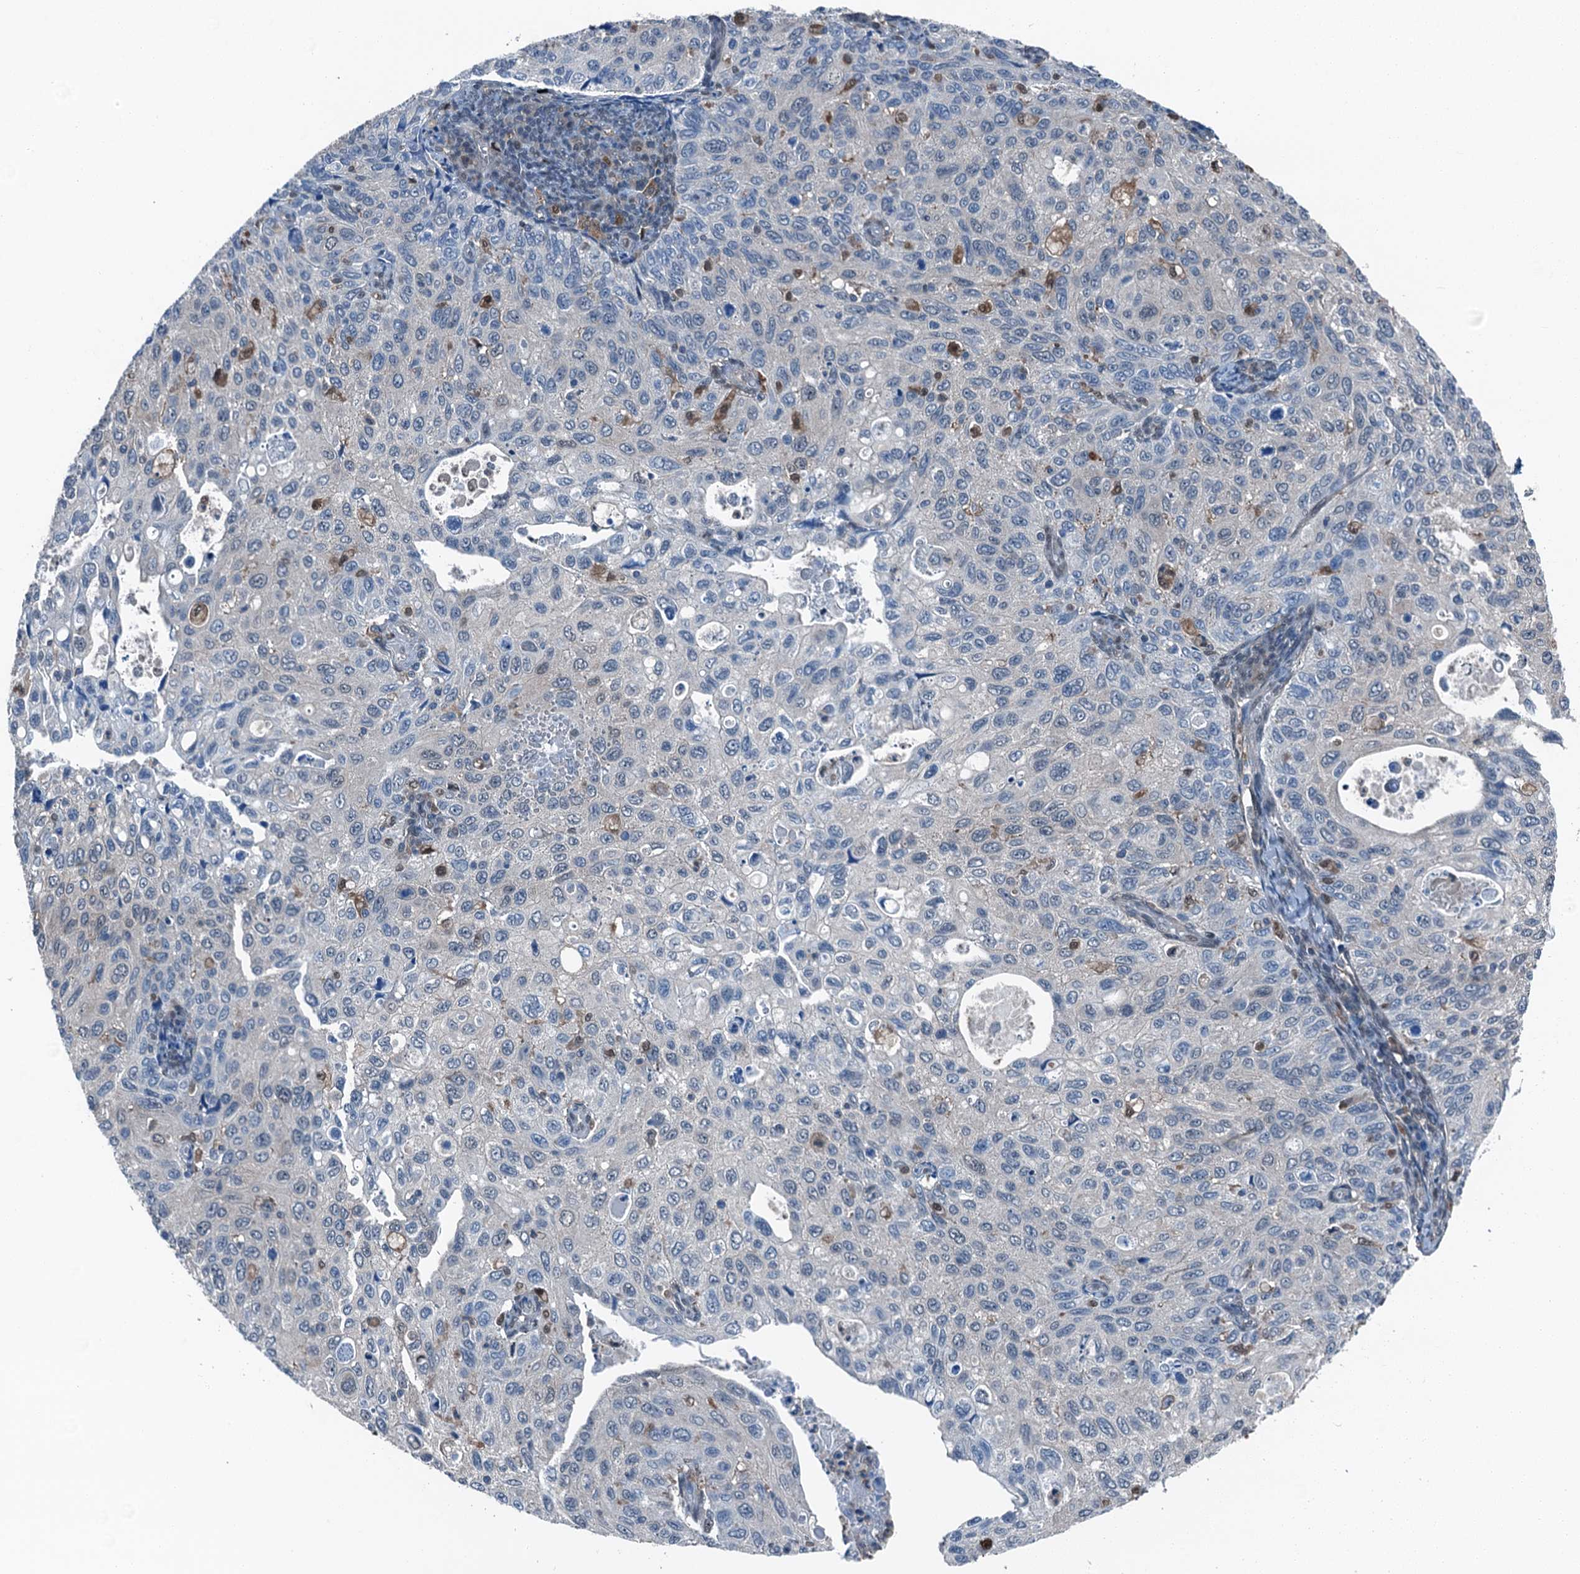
{"staining": {"intensity": "weak", "quantity": "<25%", "location": "cytoplasmic/membranous,nuclear"}, "tissue": "cervical cancer", "cell_type": "Tumor cells", "image_type": "cancer", "snomed": [{"axis": "morphology", "description": "Squamous cell carcinoma, NOS"}, {"axis": "topography", "description": "Cervix"}], "caption": "The histopathology image demonstrates no significant positivity in tumor cells of cervical squamous cell carcinoma.", "gene": "RNH1", "patient": {"sex": "female", "age": 70}}